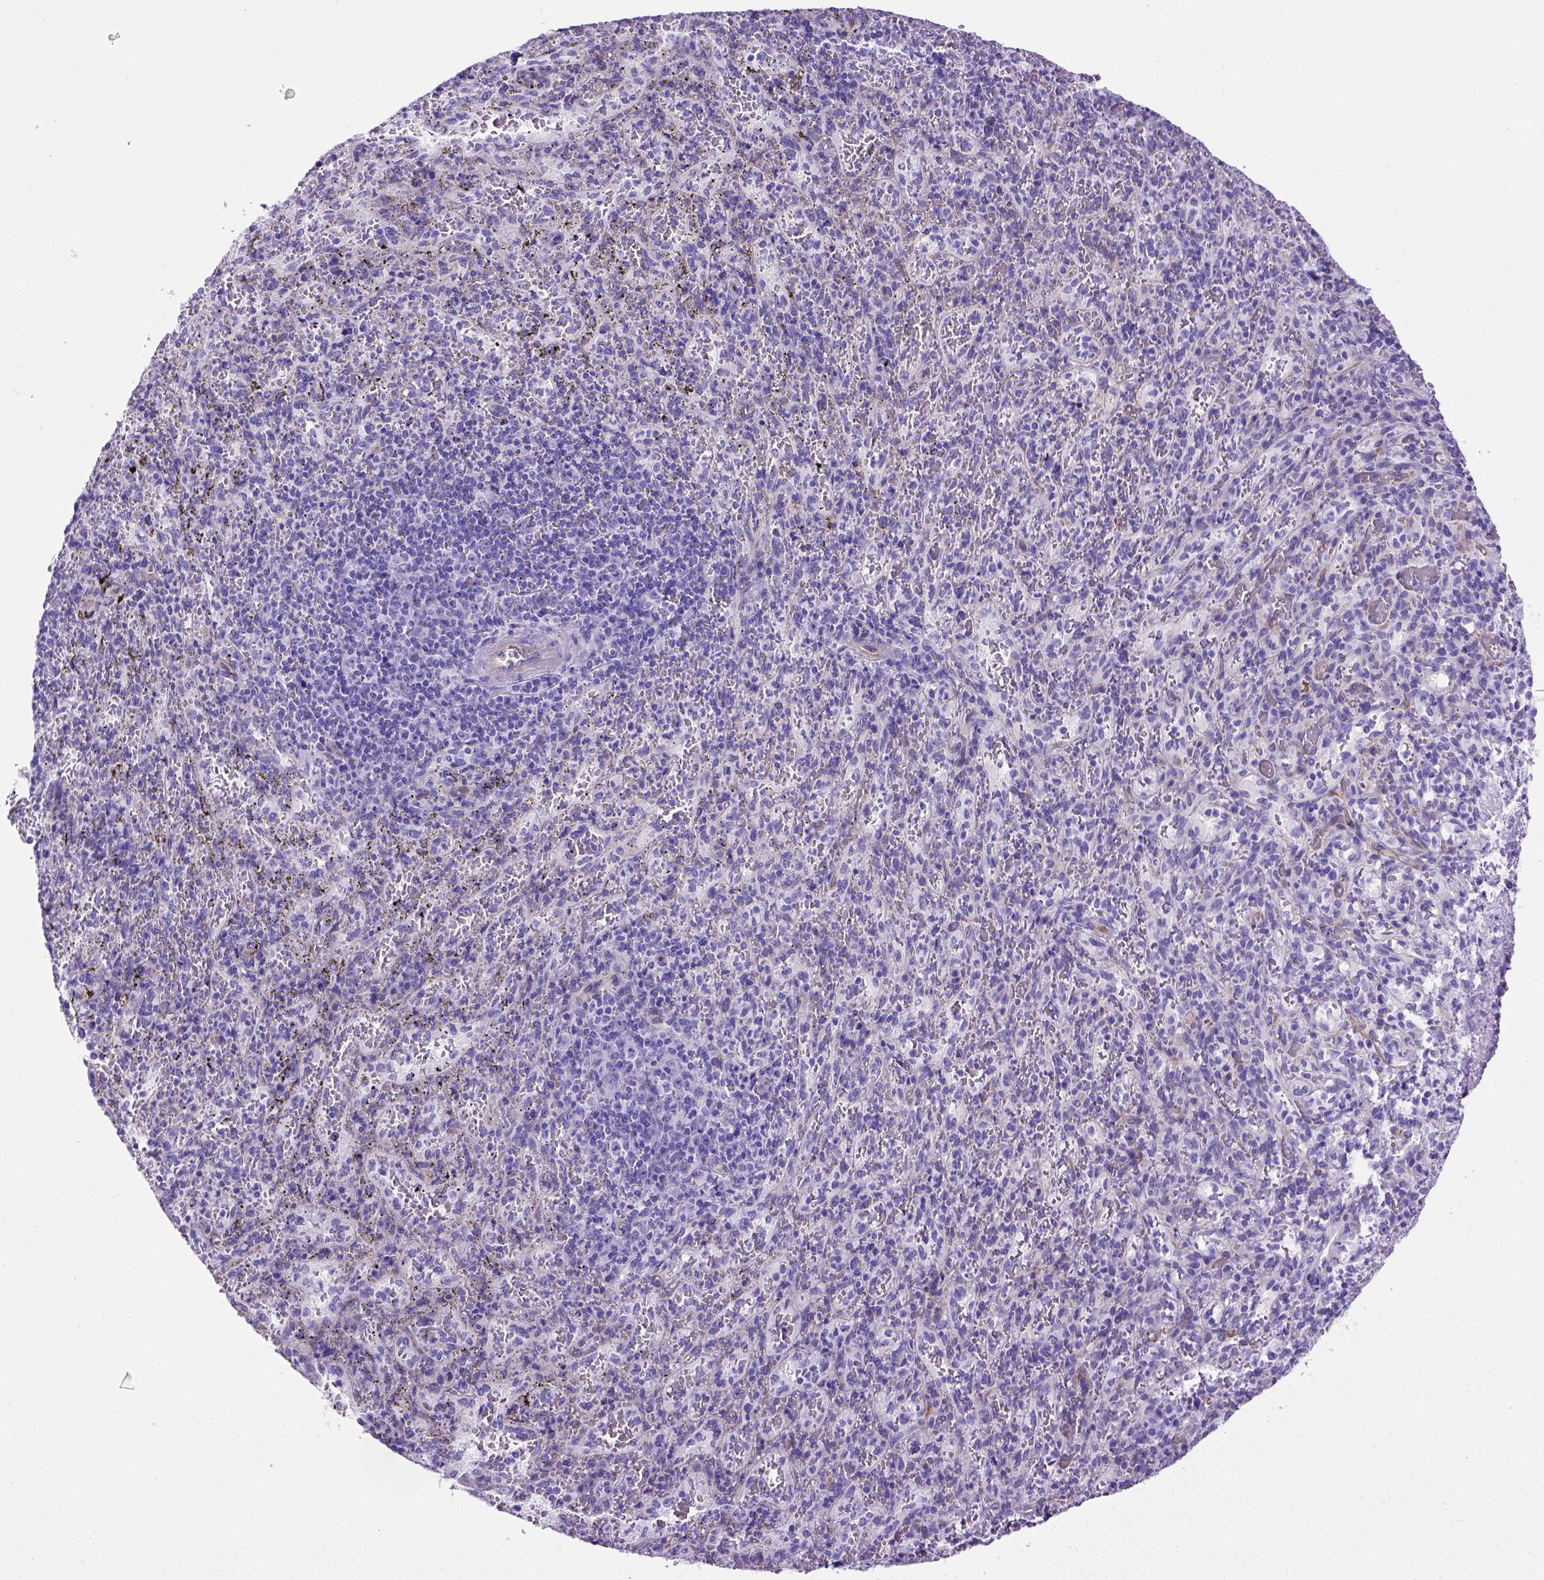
{"staining": {"intensity": "negative", "quantity": "none", "location": "none"}, "tissue": "spleen", "cell_type": "Cells in red pulp", "image_type": "normal", "snomed": [{"axis": "morphology", "description": "Normal tissue, NOS"}, {"axis": "topography", "description": "Spleen"}], "caption": "This is a photomicrograph of immunohistochemistry staining of normal spleen, which shows no positivity in cells in red pulp.", "gene": "ADAM12", "patient": {"sex": "male", "age": 57}}